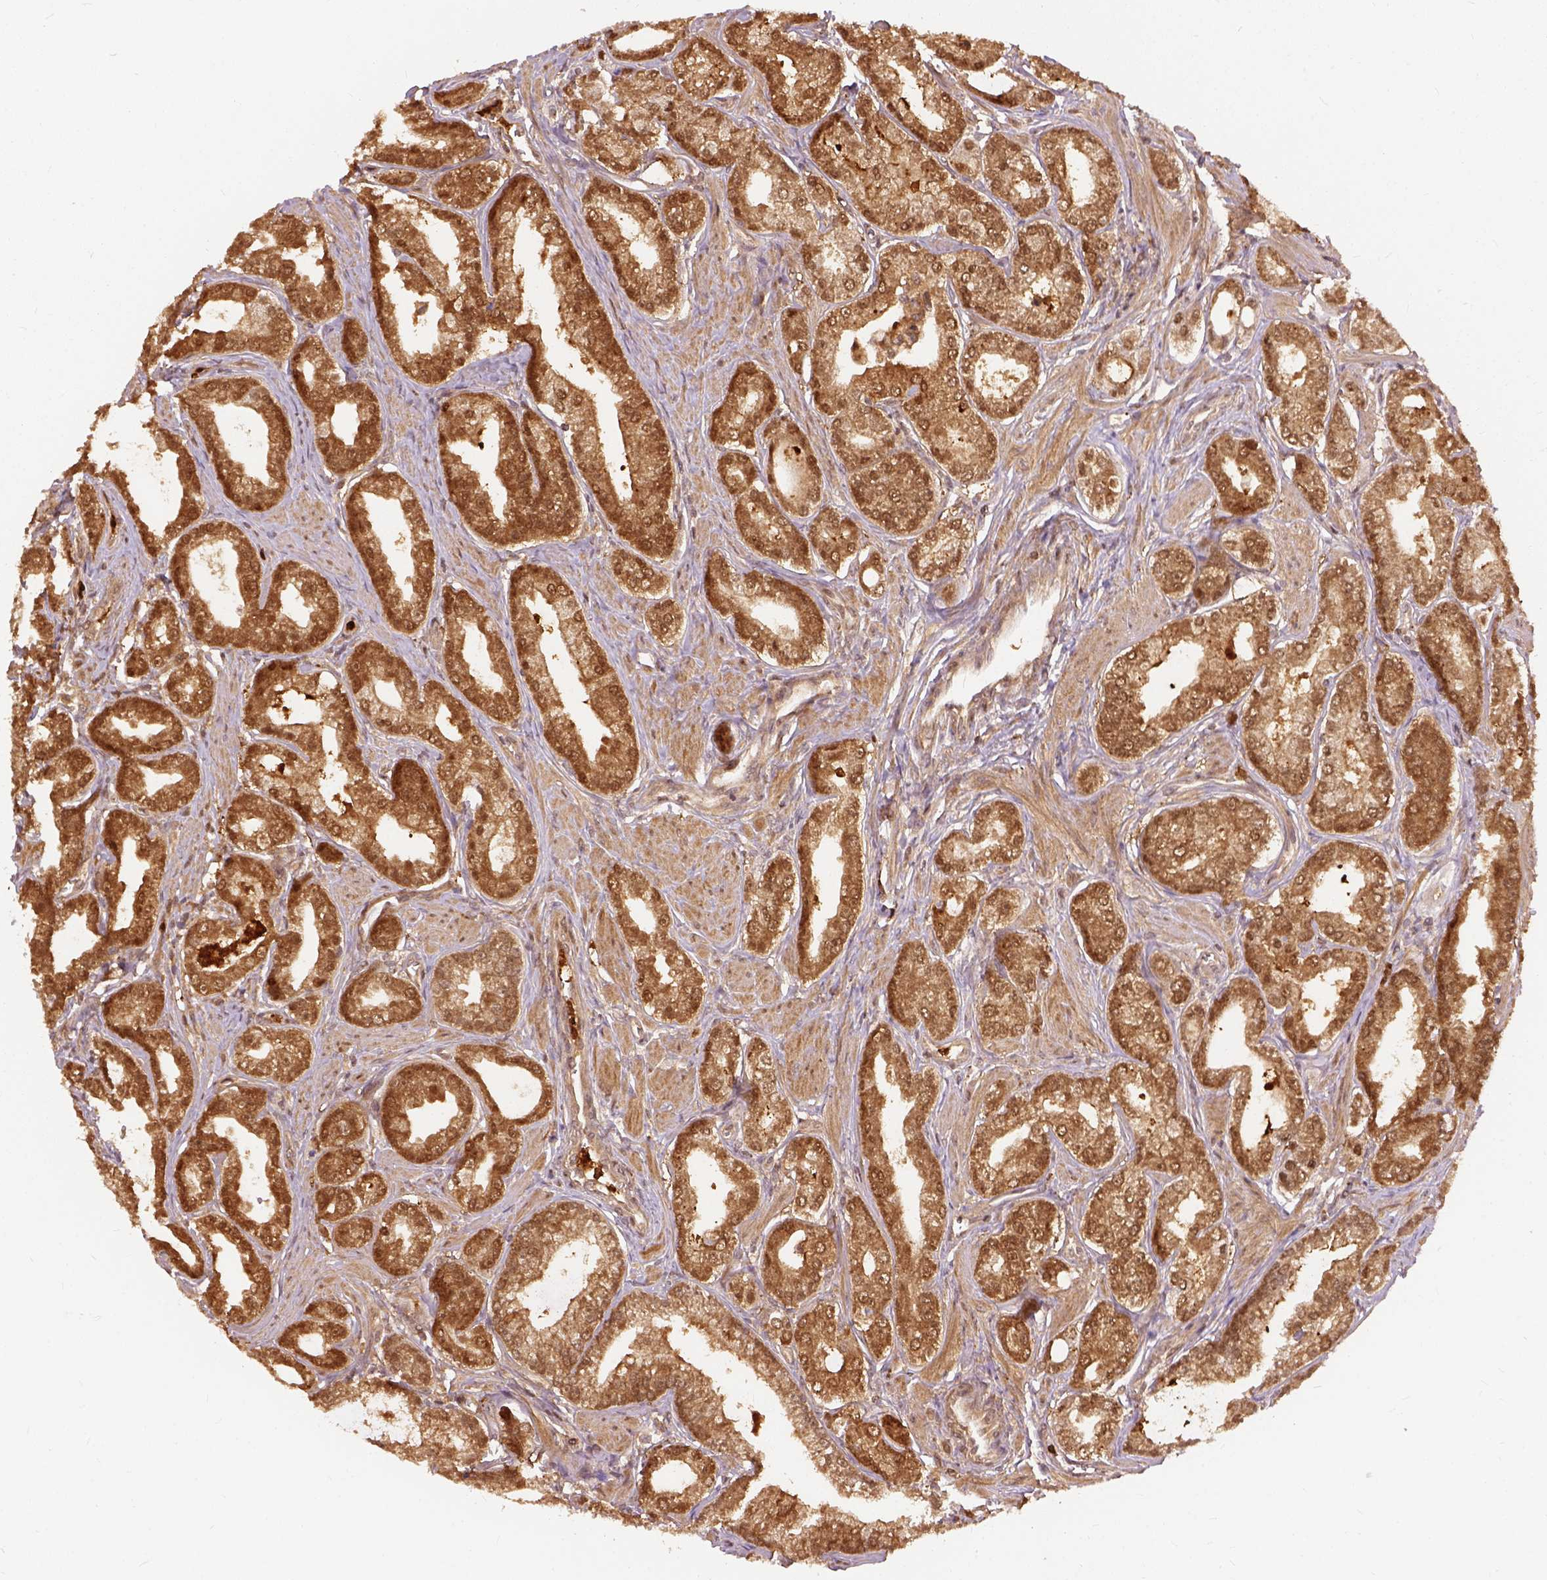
{"staining": {"intensity": "strong", "quantity": ">75%", "location": "cytoplasmic/membranous"}, "tissue": "prostate cancer", "cell_type": "Tumor cells", "image_type": "cancer", "snomed": [{"axis": "morphology", "description": "Adenocarcinoma, NOS"}, {"axis": "topography", "description": "Prostate"}], "caption": "Immunohistochemistry (IHC) histopathology image of adenocarcinoma (prostate) stained for a protein (brown), which demonstrates high levels of strong cytoplasmic/membranous positivity in approximately >75% of tumor cells.", "gene": "GPI", "patient": {"sex": "male", "age": 71}}